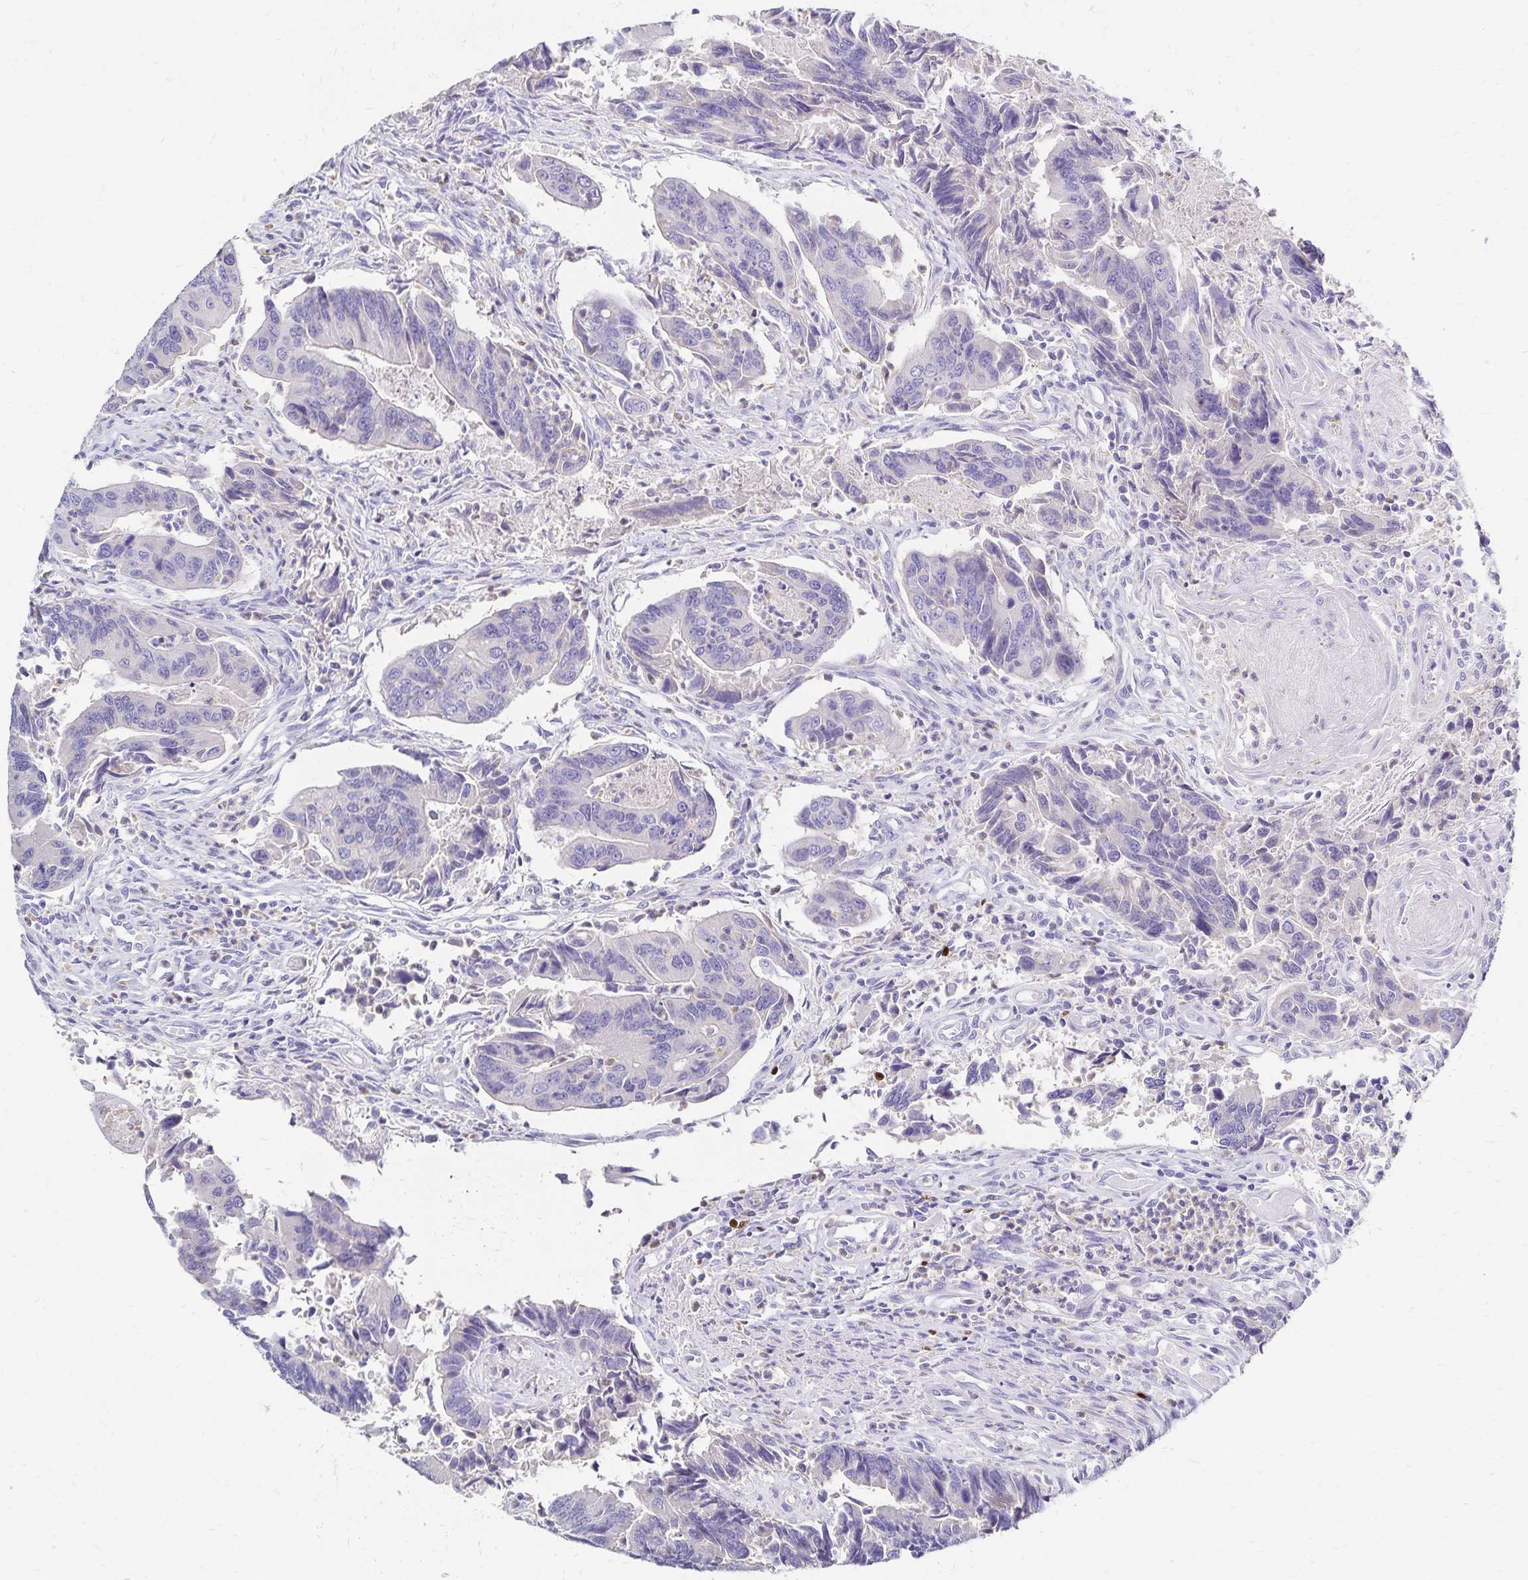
{"staining": {"intensity": "negative", "quantity": "none", "location": "none"}, "tissue": "colorectal cancer", "cell_type": "Tumor cells", "image_type": "cancer", "snomed": [{"axis": "morphology", "description": "Adenocarcinoma, NOS"}, {"axis": "topography", "description": "Colon"}], "caption": "Colorectal cancer (adenocarcinoma) stained for a protein using immunohistochemistry (IHC) exhibits no positivity tumor cells.", "gene": "PAX5", "patient": {"sex": "female", "age": 67}}